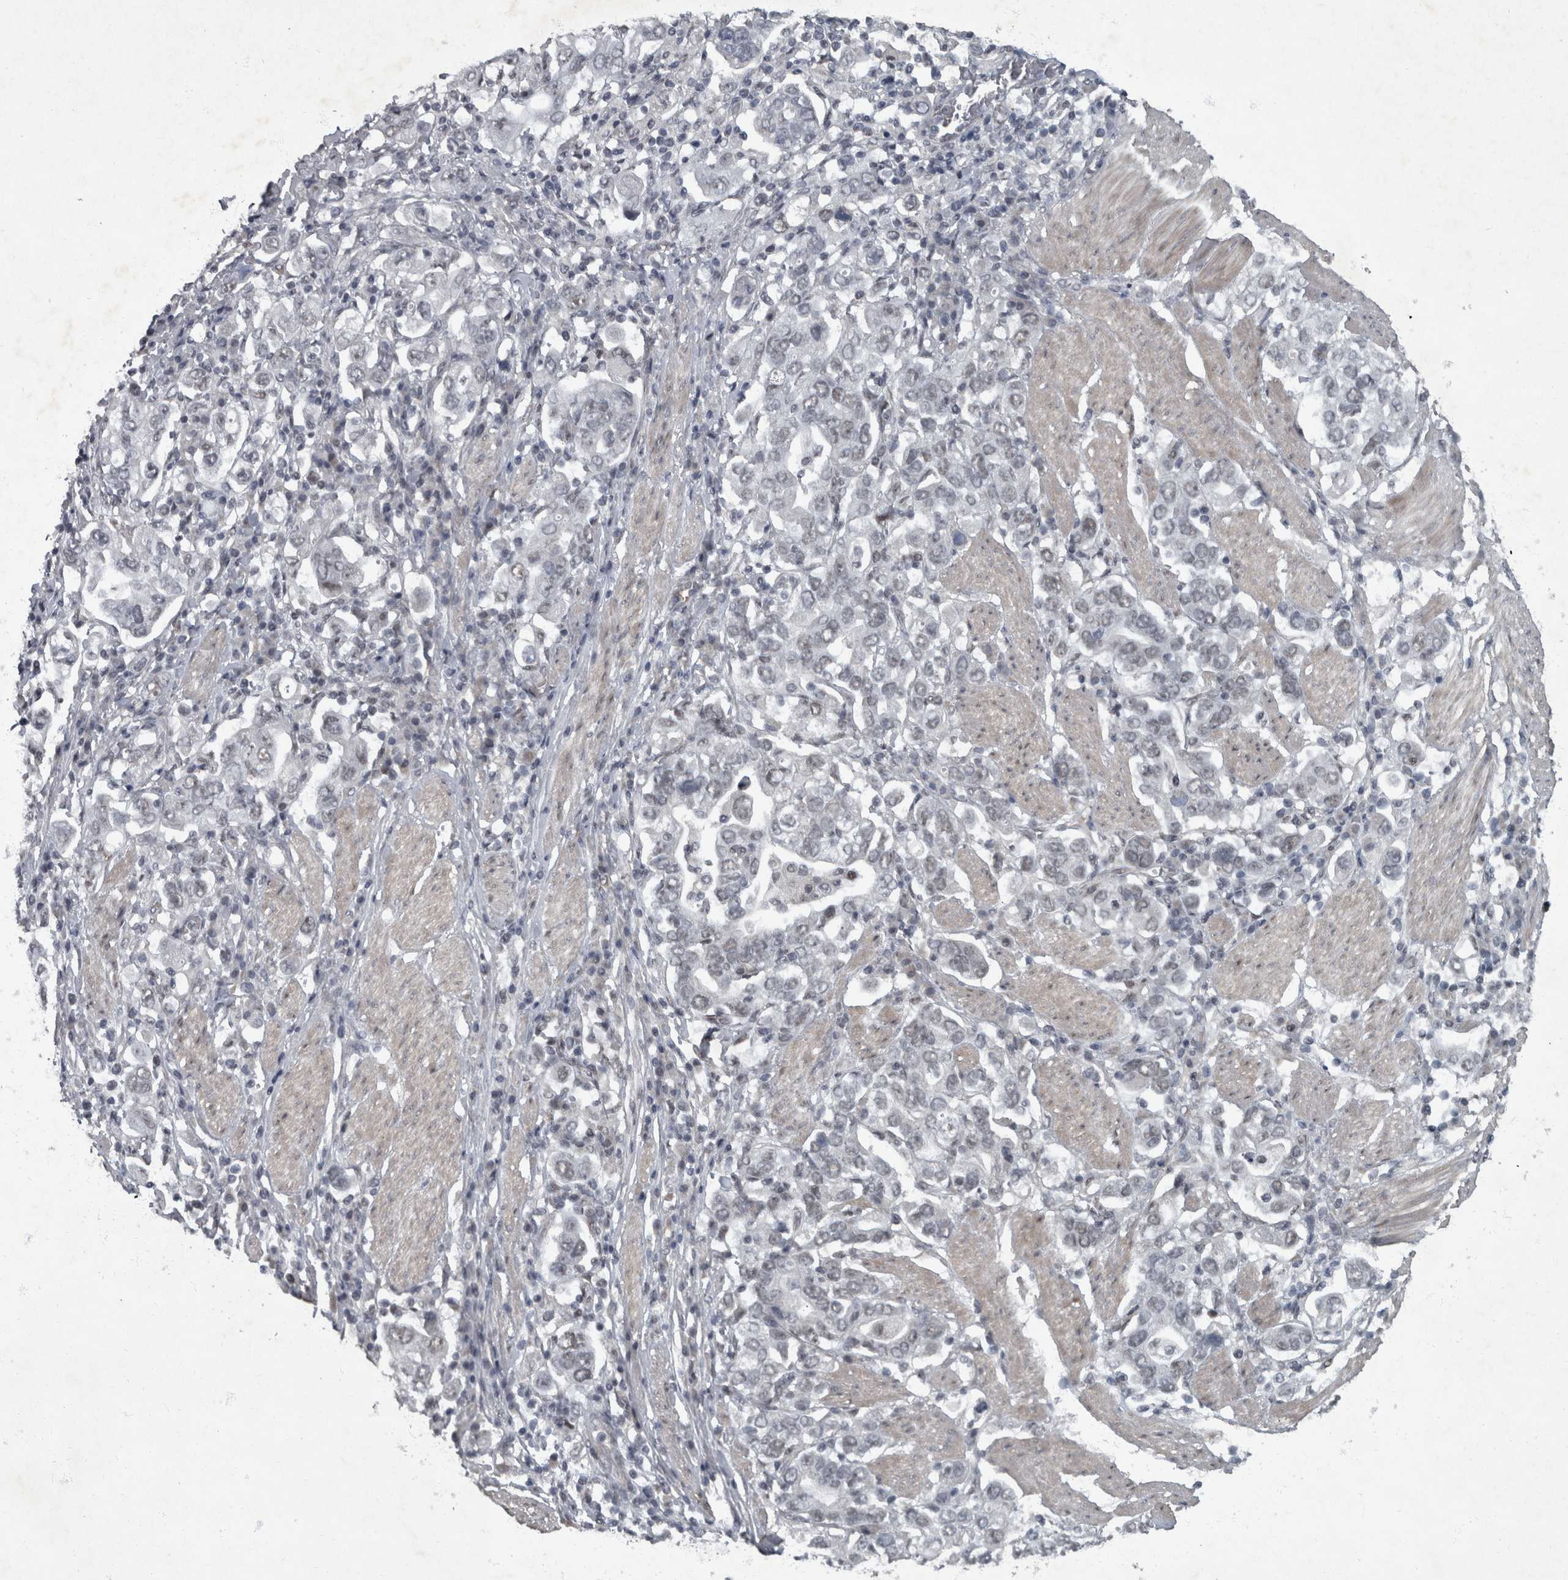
{"staining": {"intensity": "weak", "quantity": "25%-75%", "location": "nuclear"}, "tissue": "stomach cancer", "cell_type": "Tumor cells", "image_type": "cancer", "snomed": [{"axis": "morphology", "description": "Adenocarcinoma, NOS"}, {"axis": "topography", "description": "Stomach, upper"}], "caption": "High-power microscopy captured an IHC micrograph of stomach adenocarcinoma, revealing weak nuclear positivity in approximately 25%-75% of tumor cells.", "gene": "WDR33", "patient": {"sex": "male", "age": 62}}